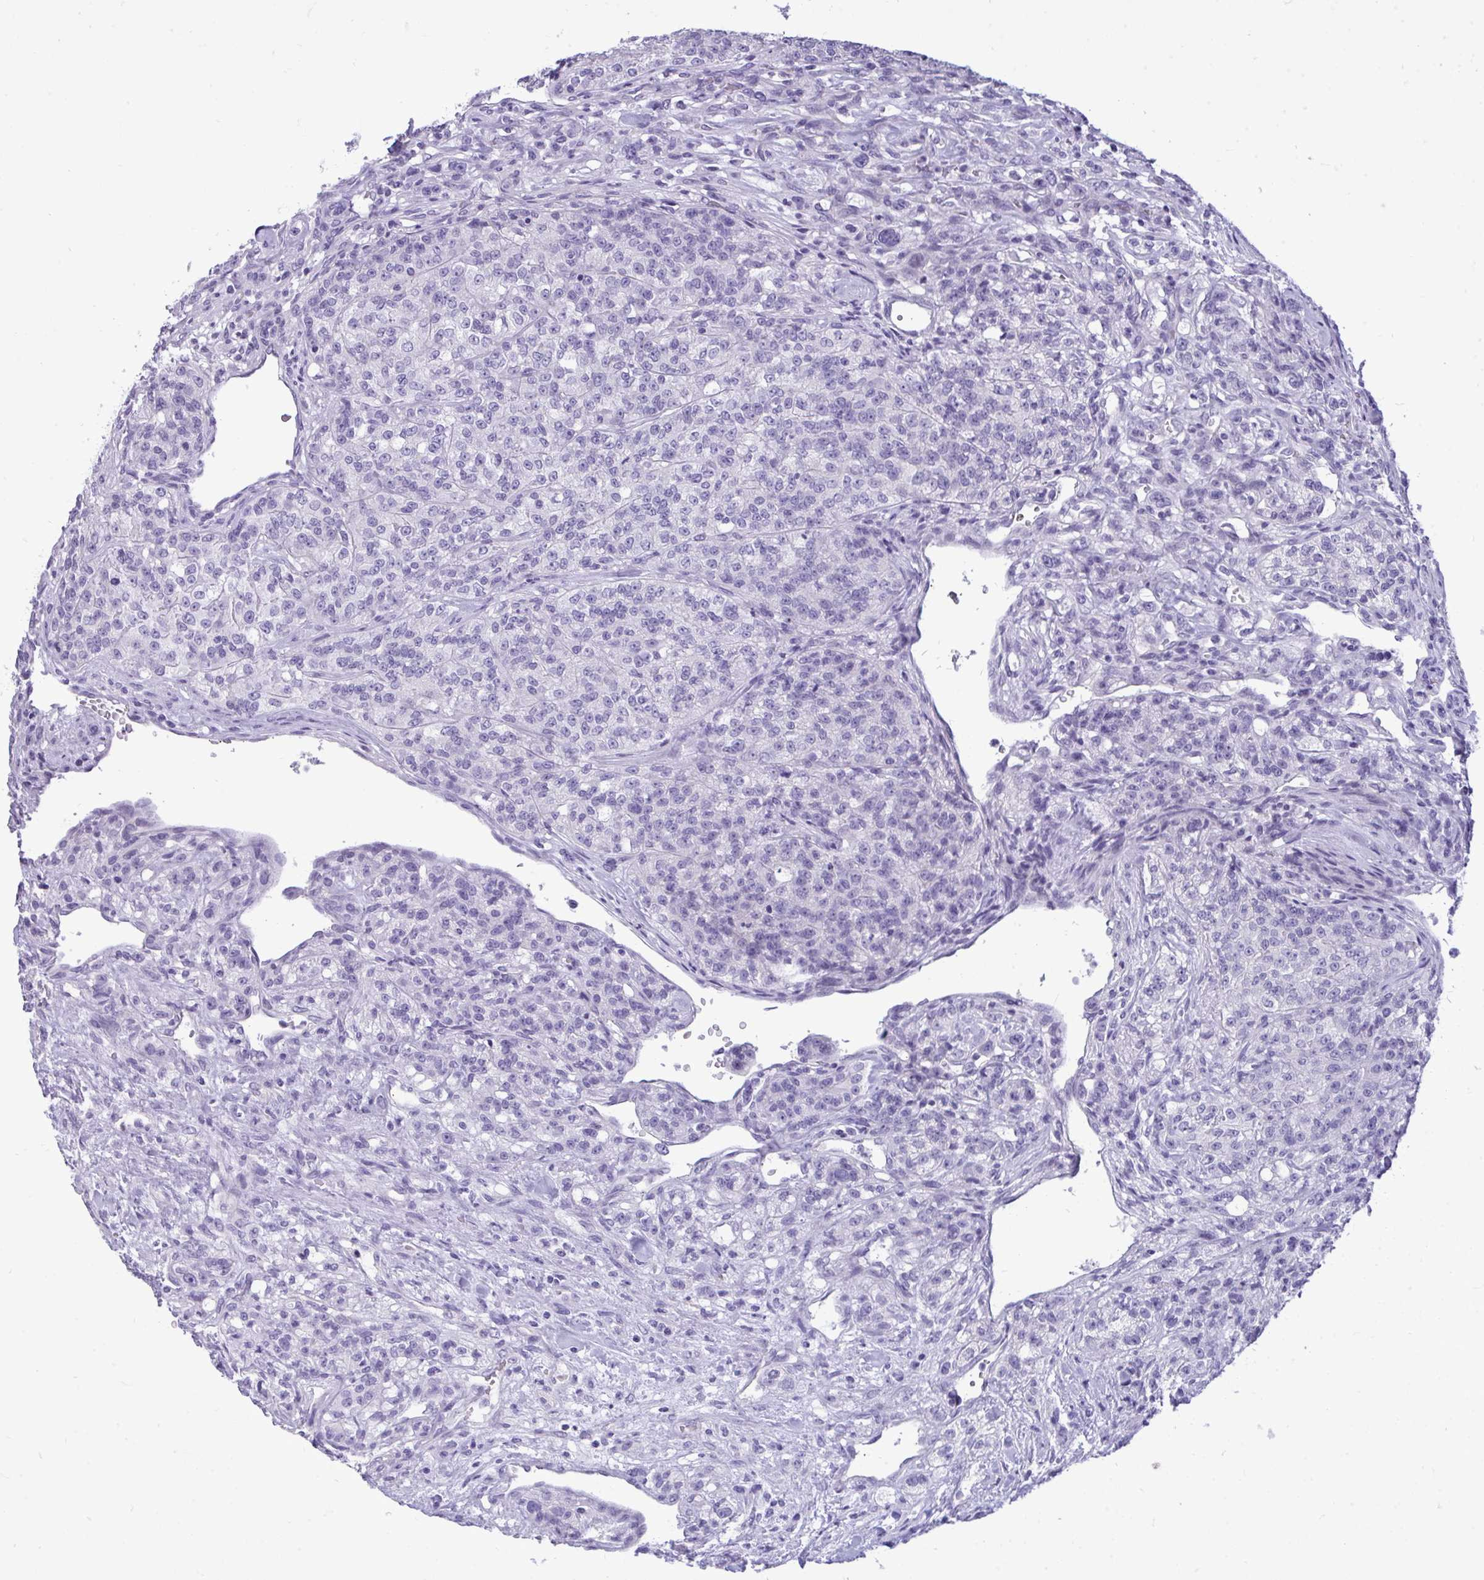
{"staining": {"intensity": "negative", "quantity": "none", "location": "none"}, "tissue": "renal cancer", "cell_type": "Tumor cells", "image_type": "cancer", "snomed": [{"axis": "morphology", "description": "Adenocarcinoma, NOS"}, {"axis": "topography", "description": "Kidney"}], "caption": "This is an immunohistochemistry micrograph of human adenocarcinoma (renal). There is no expression in tumor cells.", "gene": "PRM2", "patient": {"sex": "female", "age": 63}}